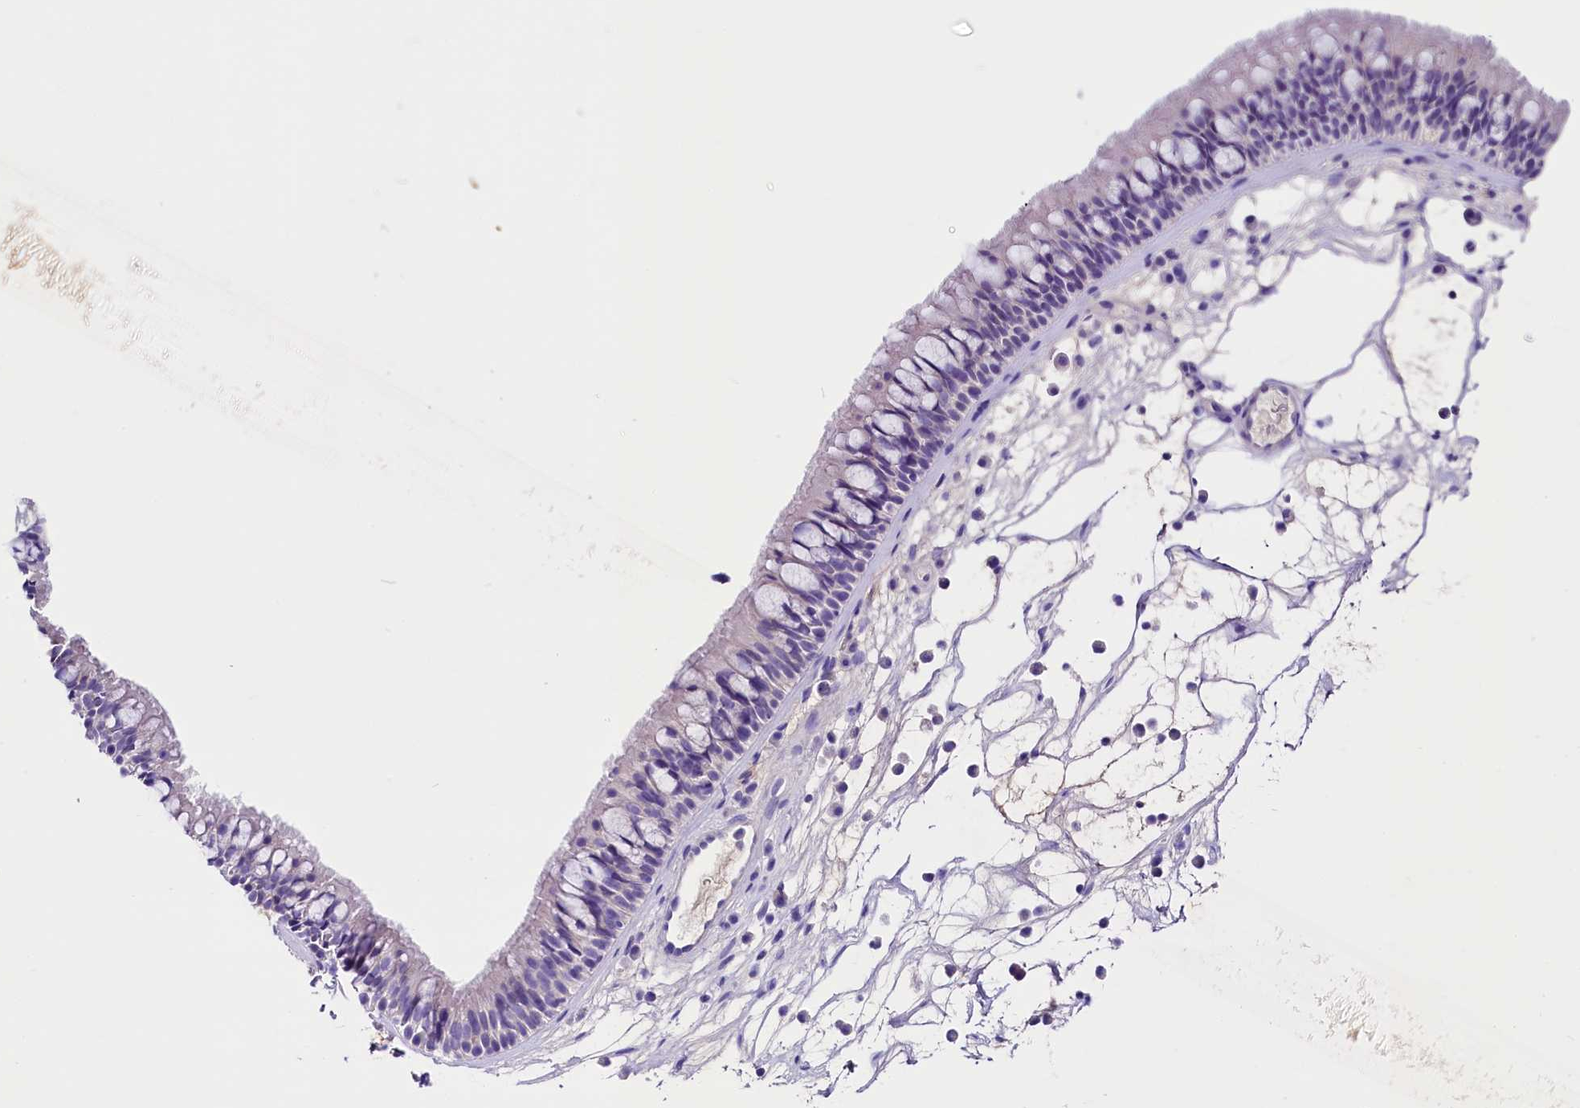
{"staining": {"intensity": "negative", "quantity": "none", "location": "none"}, "tissue": "nasopharynx", "cell_type": "Respiratory epithelial cells", "image_type": "normal", "snomed": [{"axis": "morphology", "description": "Normal tissue, NOS"}, {"axis": "morphology", "description": "Inflammation, NOS"}, {"axis": "morphology", "description": "Malignant melanoma, Metastatic site"}, {"axis": "topography", "description": "Nasopharynx"}], "caption": "This histopathology image is of unremarkable nasopharynx stained with IHC to label a protein in brown with the nuclei are counter-stained blue. There is no expression in respiratory epithelial cells.", "gene": "SKIDA1", "patient": {"sex": "male", "age": 70}}